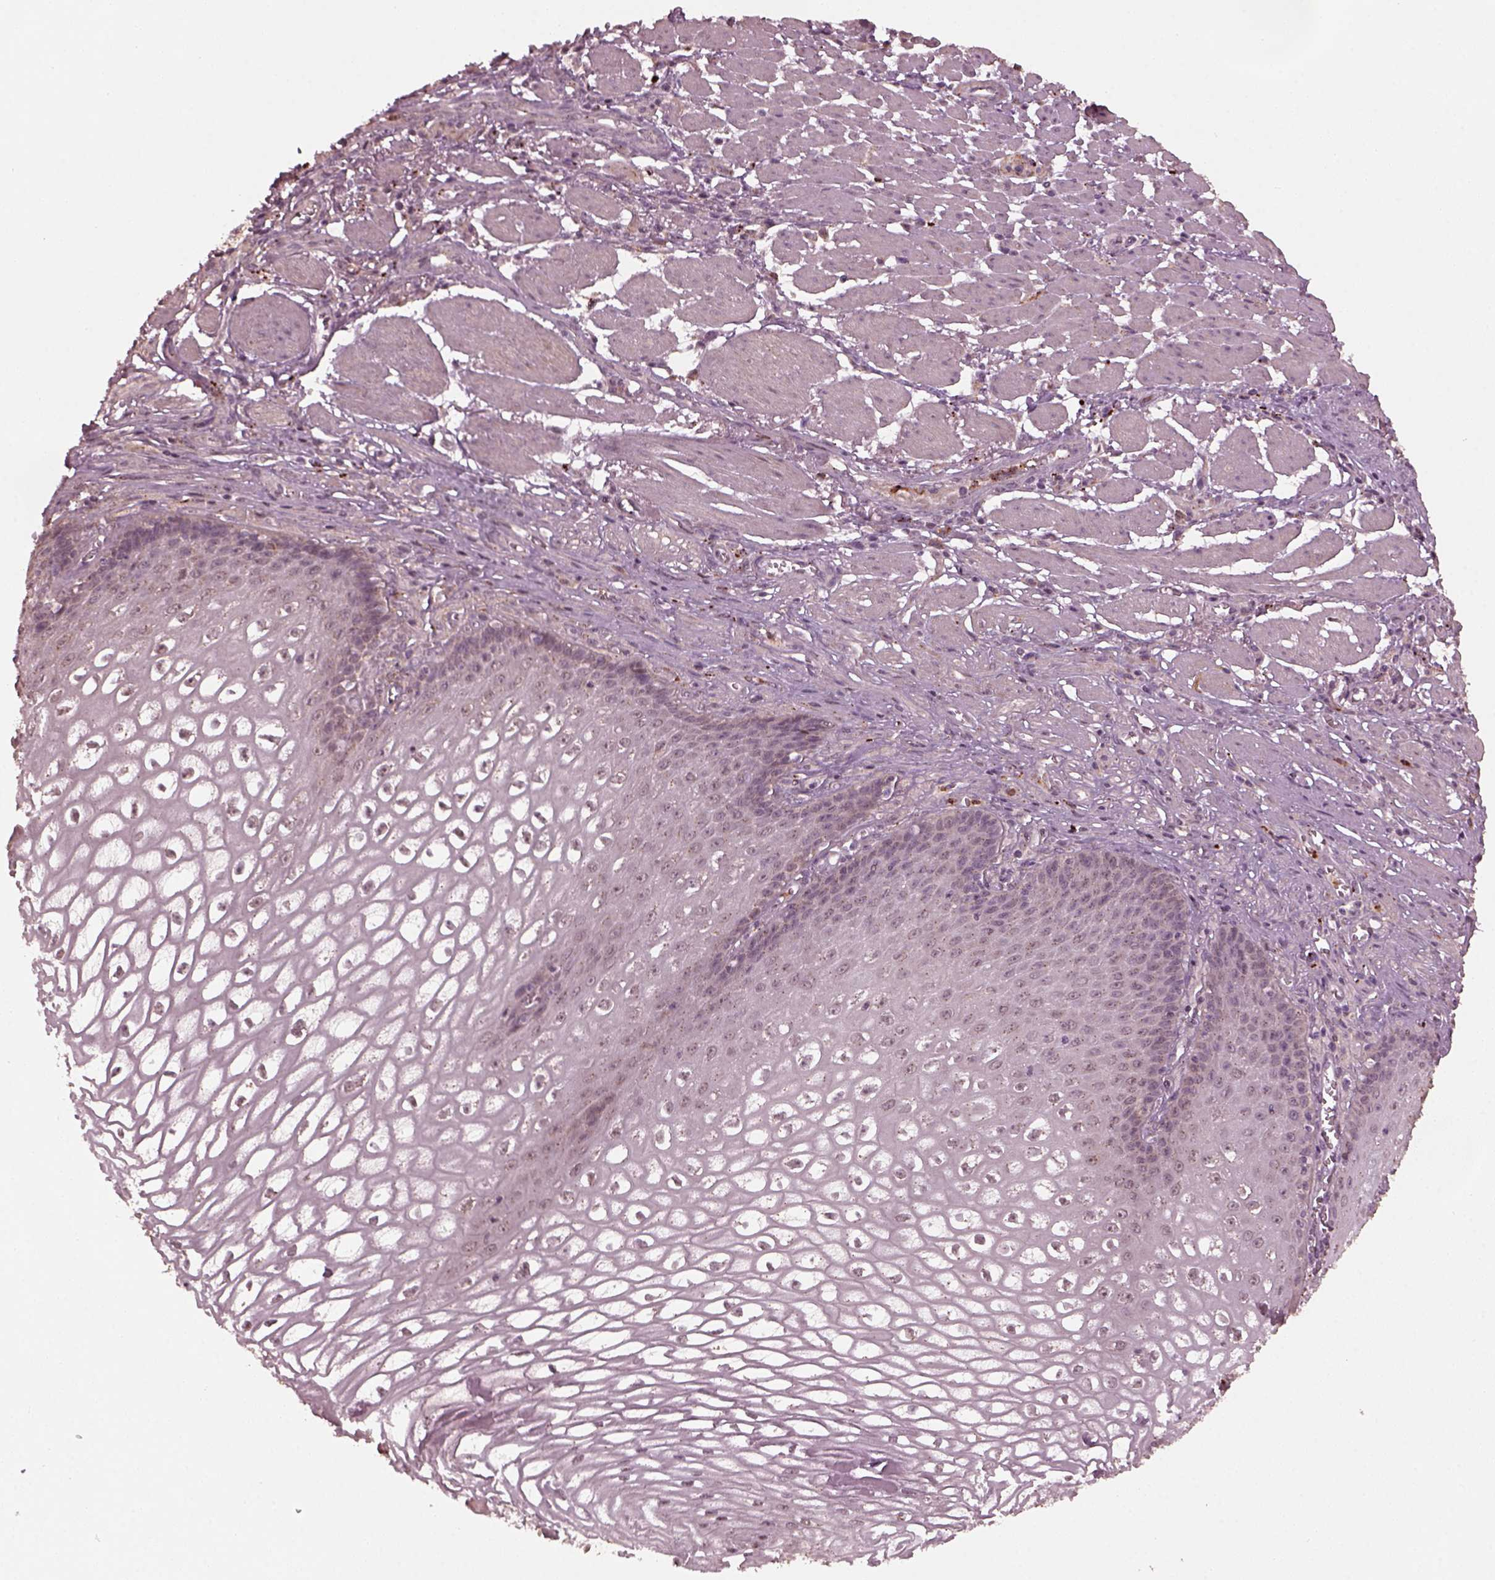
{"staining": {"intensity": "negative", "quantity": "none", "location": "none"}, "tissue": "esophagus", "cell_type": "Squamous epithelial cells", "image_type": "normal", "snomed": [{"axis": "morphology", "description": "Normal tissue, NOS"}, {"axis": "topography", "description": "Esophagus"}], "caption": "IHC image of benign esophagus: human esophagus stained with DAB (3,3'-diaminobenzidine) reveals no significant protein expression in squamous epithelial cells.", "gene": "RUFY3", "patient": {"sex": "male", "age": 58}}